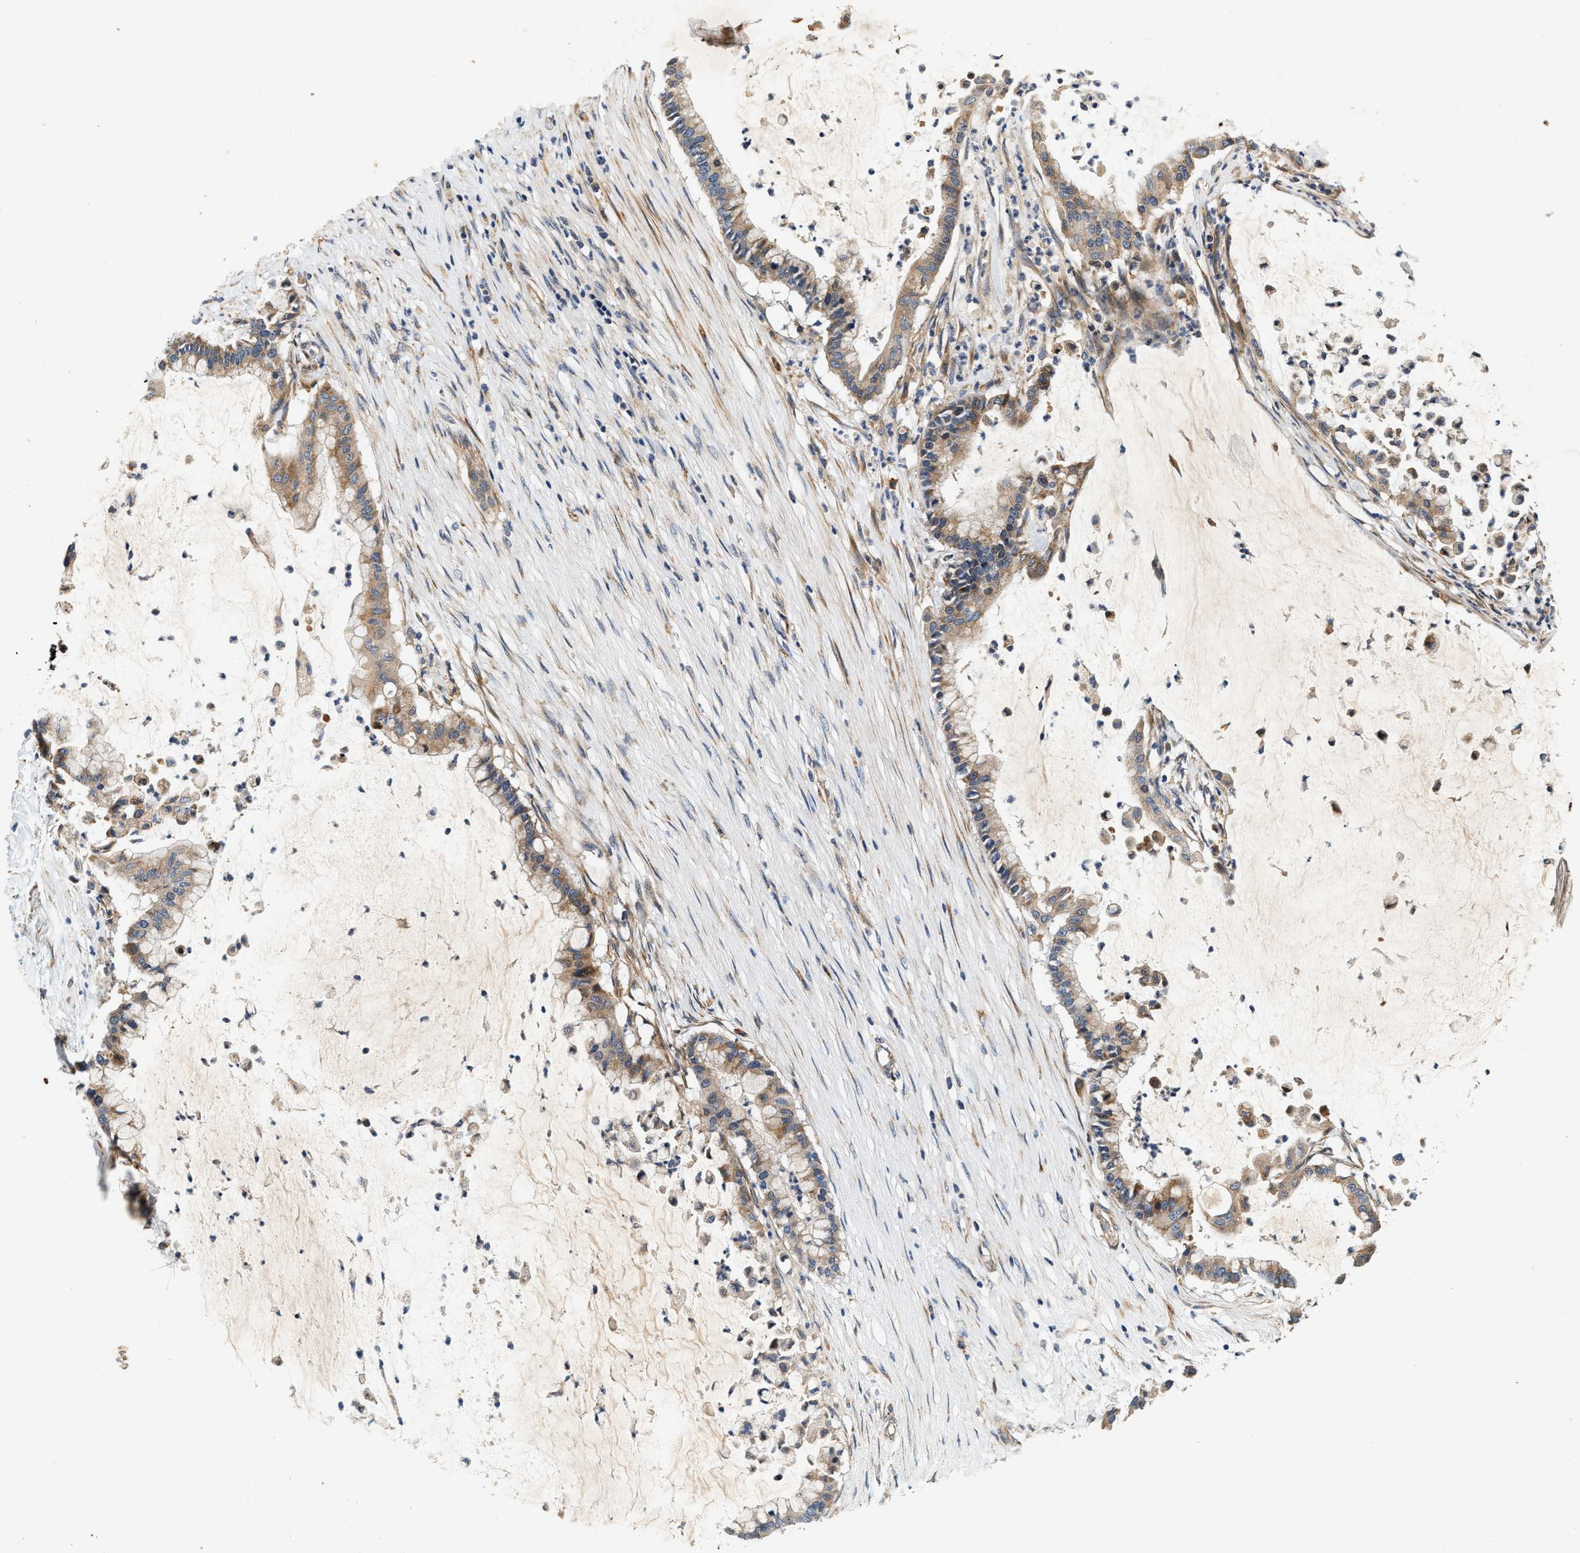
{"staining": {"intensity": "weak", "quantity": ">75%", "location": "cytoplasmic/membranous"}, "tissue": "pancreatic cancer", "cell_type": "Tumor cells", "image_type": "cancer", "snomed": [{"axis": "morphology", "description": "Adenocarcinoma, NOS"}, {"axis": "topography", "description": "Pancreas"}], "caption": "Immunohistochemical staining of human pancreatic cancer exhibits weak cytoplasmic/membranous protein expression in approximately >75% of tumor cells. (brown staining indicates protein expression, while blue staining denotes nuclei).", "gene": "DUSP10", "patient": {"sex": "male", "age": 41}}